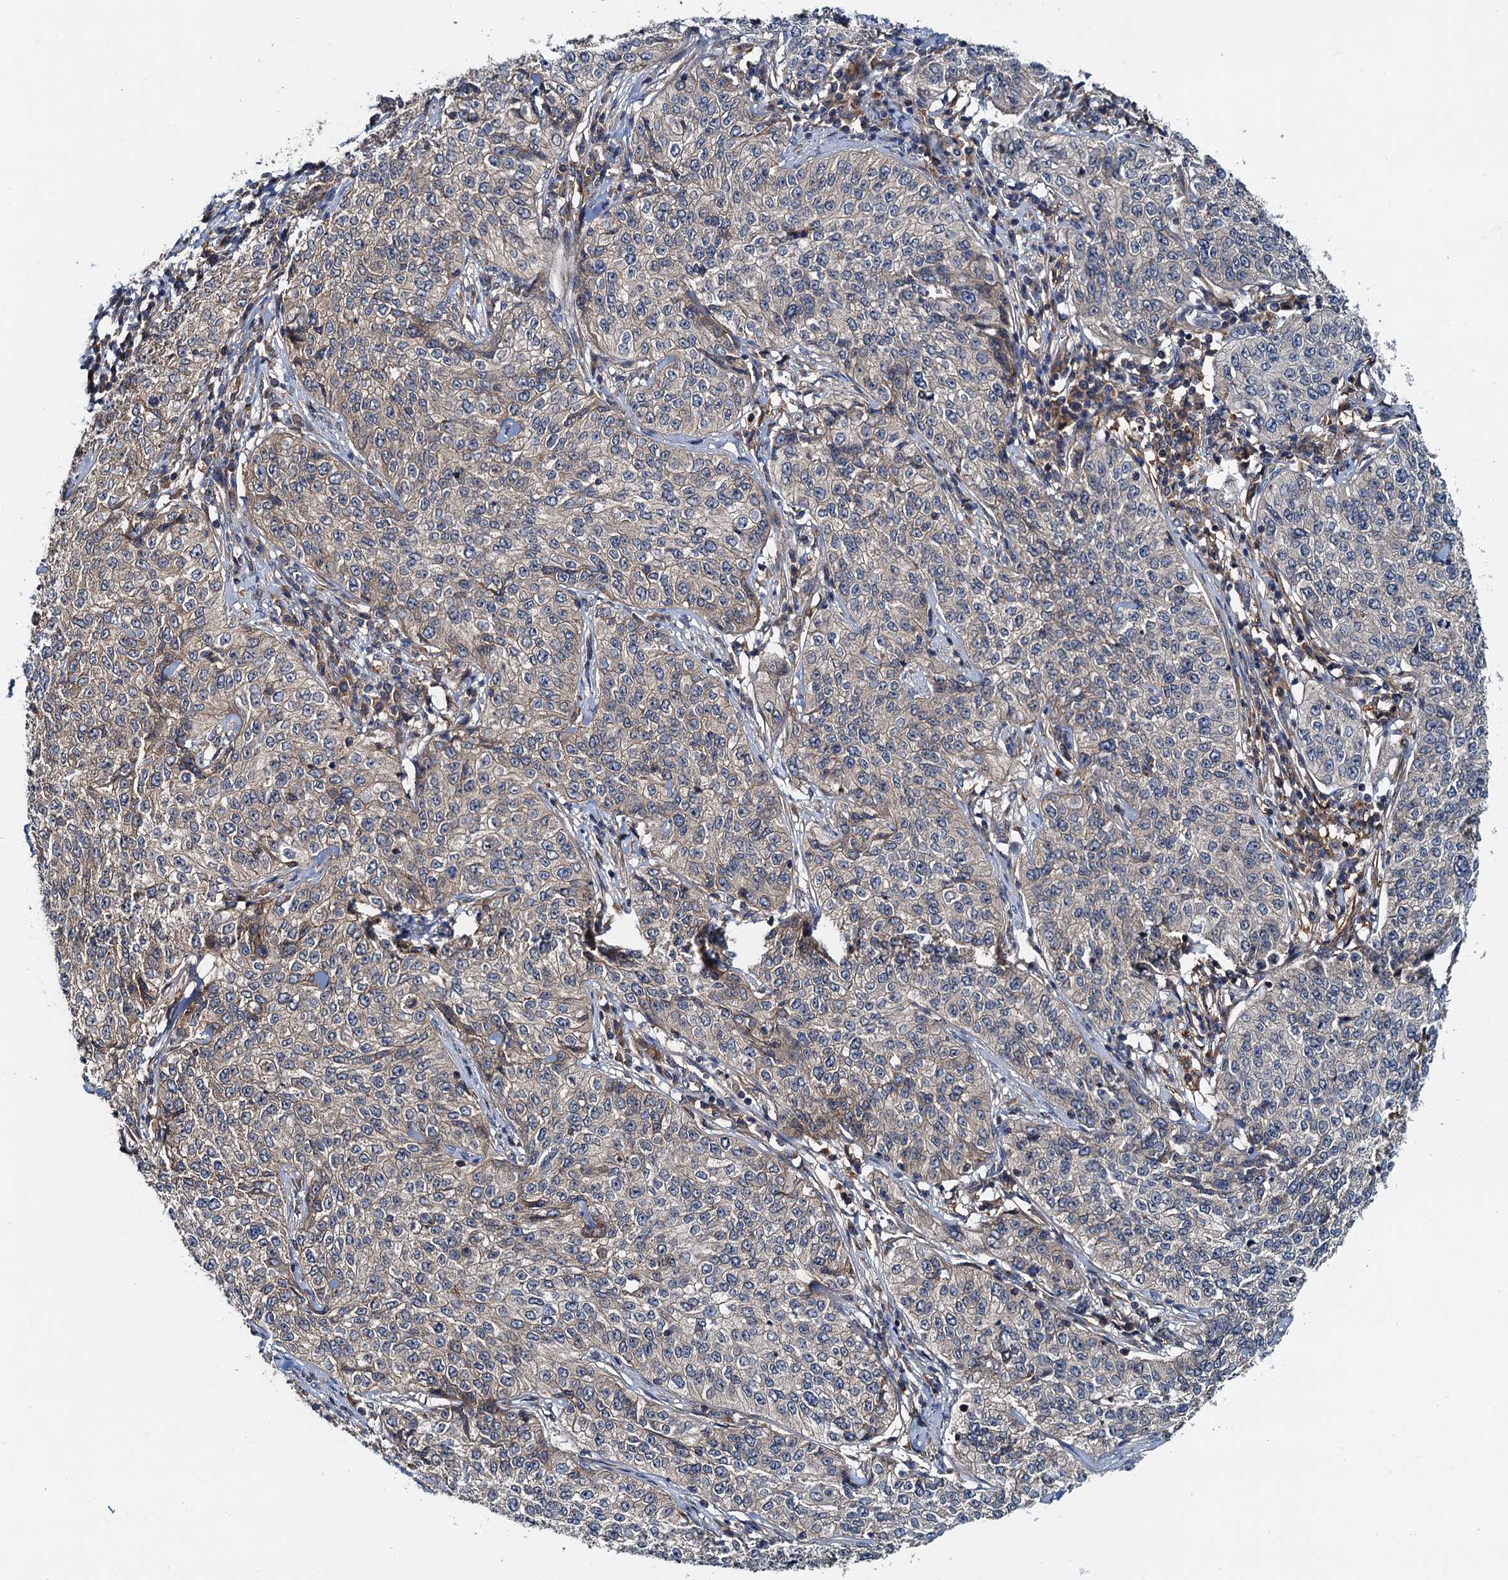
{"staining": {"intensity": "weak", "quantity": "<25%", "location": "cytoplasmic/membranous"}, "tissue": "cervical cancer", "cell_type": "Tumor cells", "image_type": "cancer", "snomed": [{"axis": "morphology", "description": "Squamous cell carcinoma, NOS"}, {"axis": "topography", "description": "Cervix"}], "caption": "This is an immunohistochemistry (IHC) histopathology image of cervical cancer (squamous cell carcinoma). There is no expression in tumor cells.", "gene": "EFL1", "patient": {"sex": "female", "age": 35}}